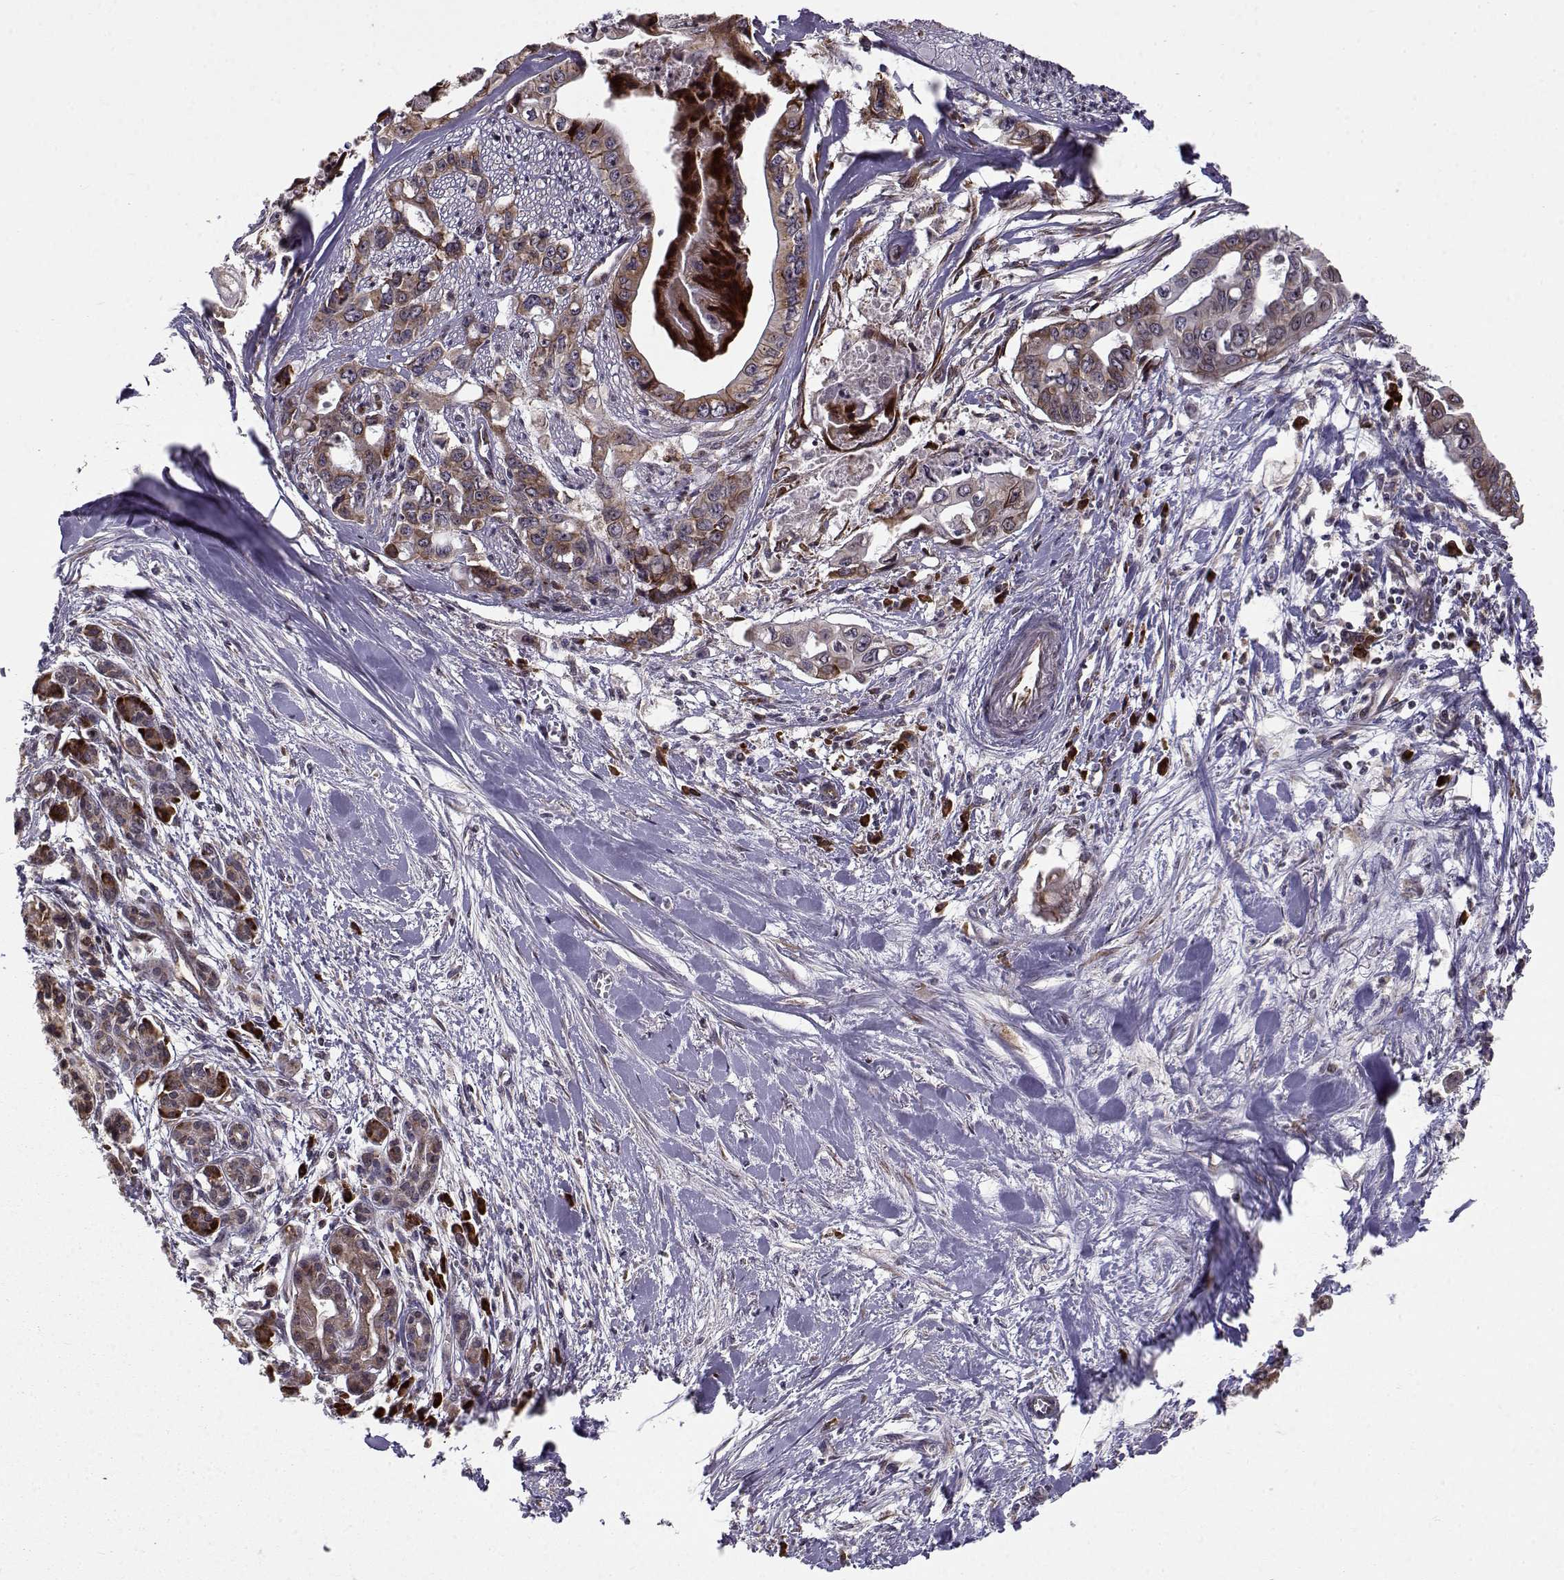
{"staining": {"intensity": "moderate", "quantity": ">75%", "location": "cytoplasmic/membranous"}, "tissue": "pancreatic cancer", "cell_type": "Tumor cells", "image_type": "cancer", "snomed": [{"axis": "morphology", "description": "Adenocarcinoma, NOS"}, {"axis": "topography", "description": "Pancreas"}], "caption": "Immunohistochemistry of pancreatic cancer (adenocarcinoma) reveals medium levels of moderate cytoplasmic/membranous positivity in approximately >75% of tumor cells. Immunohistochemistry stains the protein of interest in brown and the nuclei are stained blue.", "gene": "RPL31", "patient": {"sex": "male", "age": 60}}